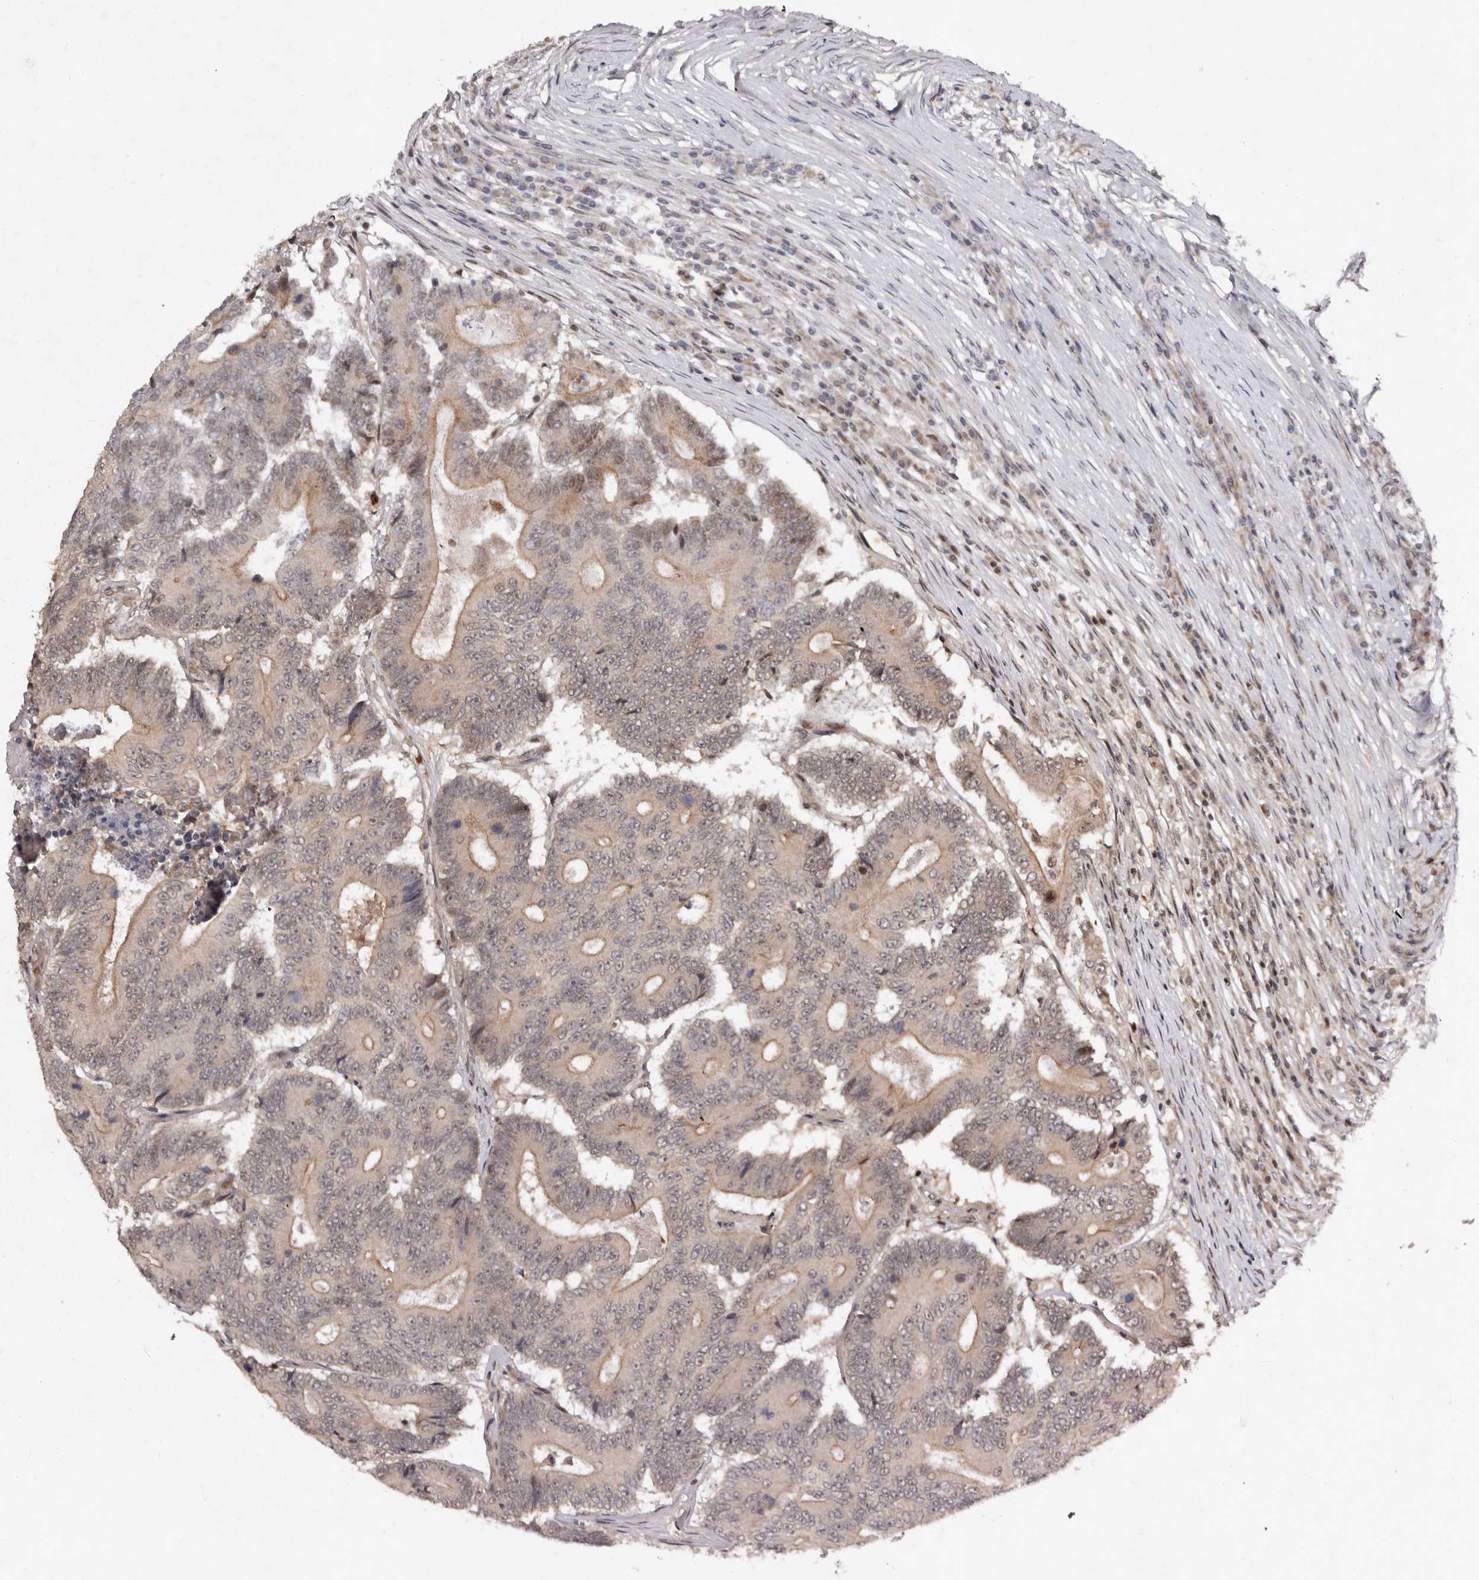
{"staining": {"intensity": "weak", "quantity": ">75%", "location": "cytoplasmic/membranous"}, "tissue": "colorectal cancer", "cell_type": "Tumor cells", "image_type": "cancer", "snomed": [{"axis": "morphology", "description": "Adenocarcinoma, NOS"}, {"axis": "topography", "description": "Colon"}], "caption": "The image exhibits staining of colorectal cancer, revealing weak cytoplasmic/membranous protein expression (brown color) within tumor cells.", "gene": "ABL1", "patient": {"sex": "male", "age": 83}}